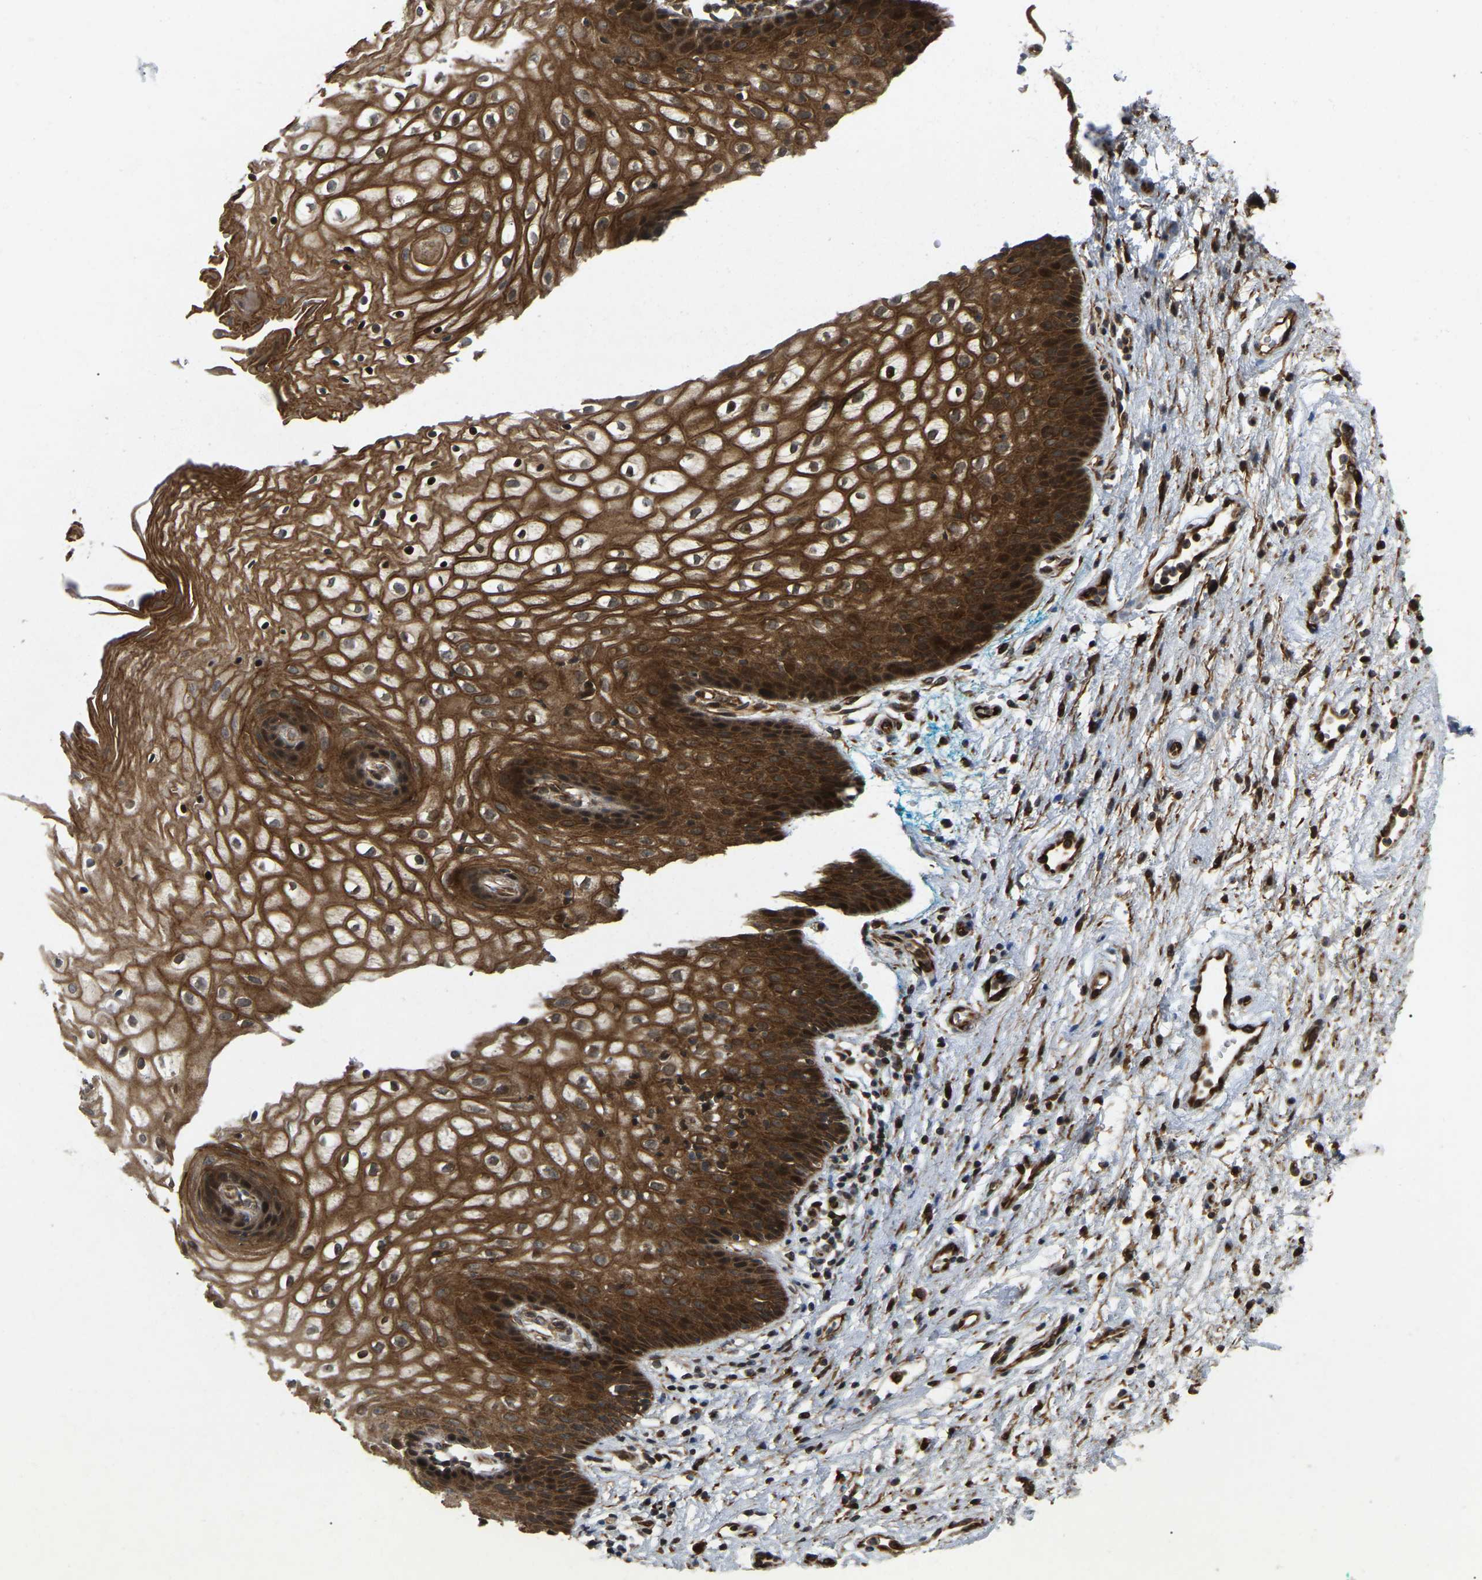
{"staining": {"intensity": "strong", "quantity": ">75%", "location": "cytoplasmic/membranous,nuclear"}, "tissue": "vagina", "cell_type": "Squamous epithelial cells", "image_type": "normal", "snomed": [{"axis": "morphology", "description": "Normal tissue, NOS"}, {"axis": "topography", "description": "Vagina"}], "caption": "IHC photomicrograph of benign vagina: human vagina stained using immunohistochemistry reveals high levels of strong protein expression localized specifically in the cytoplasmic/membranous,nuclear of squamous epithelial cells, appearing as a cytoplasmic/membranous,nuclear brown color.", "gene": "KIAA1549", "patient": {"sex": "female", "age": 34}}